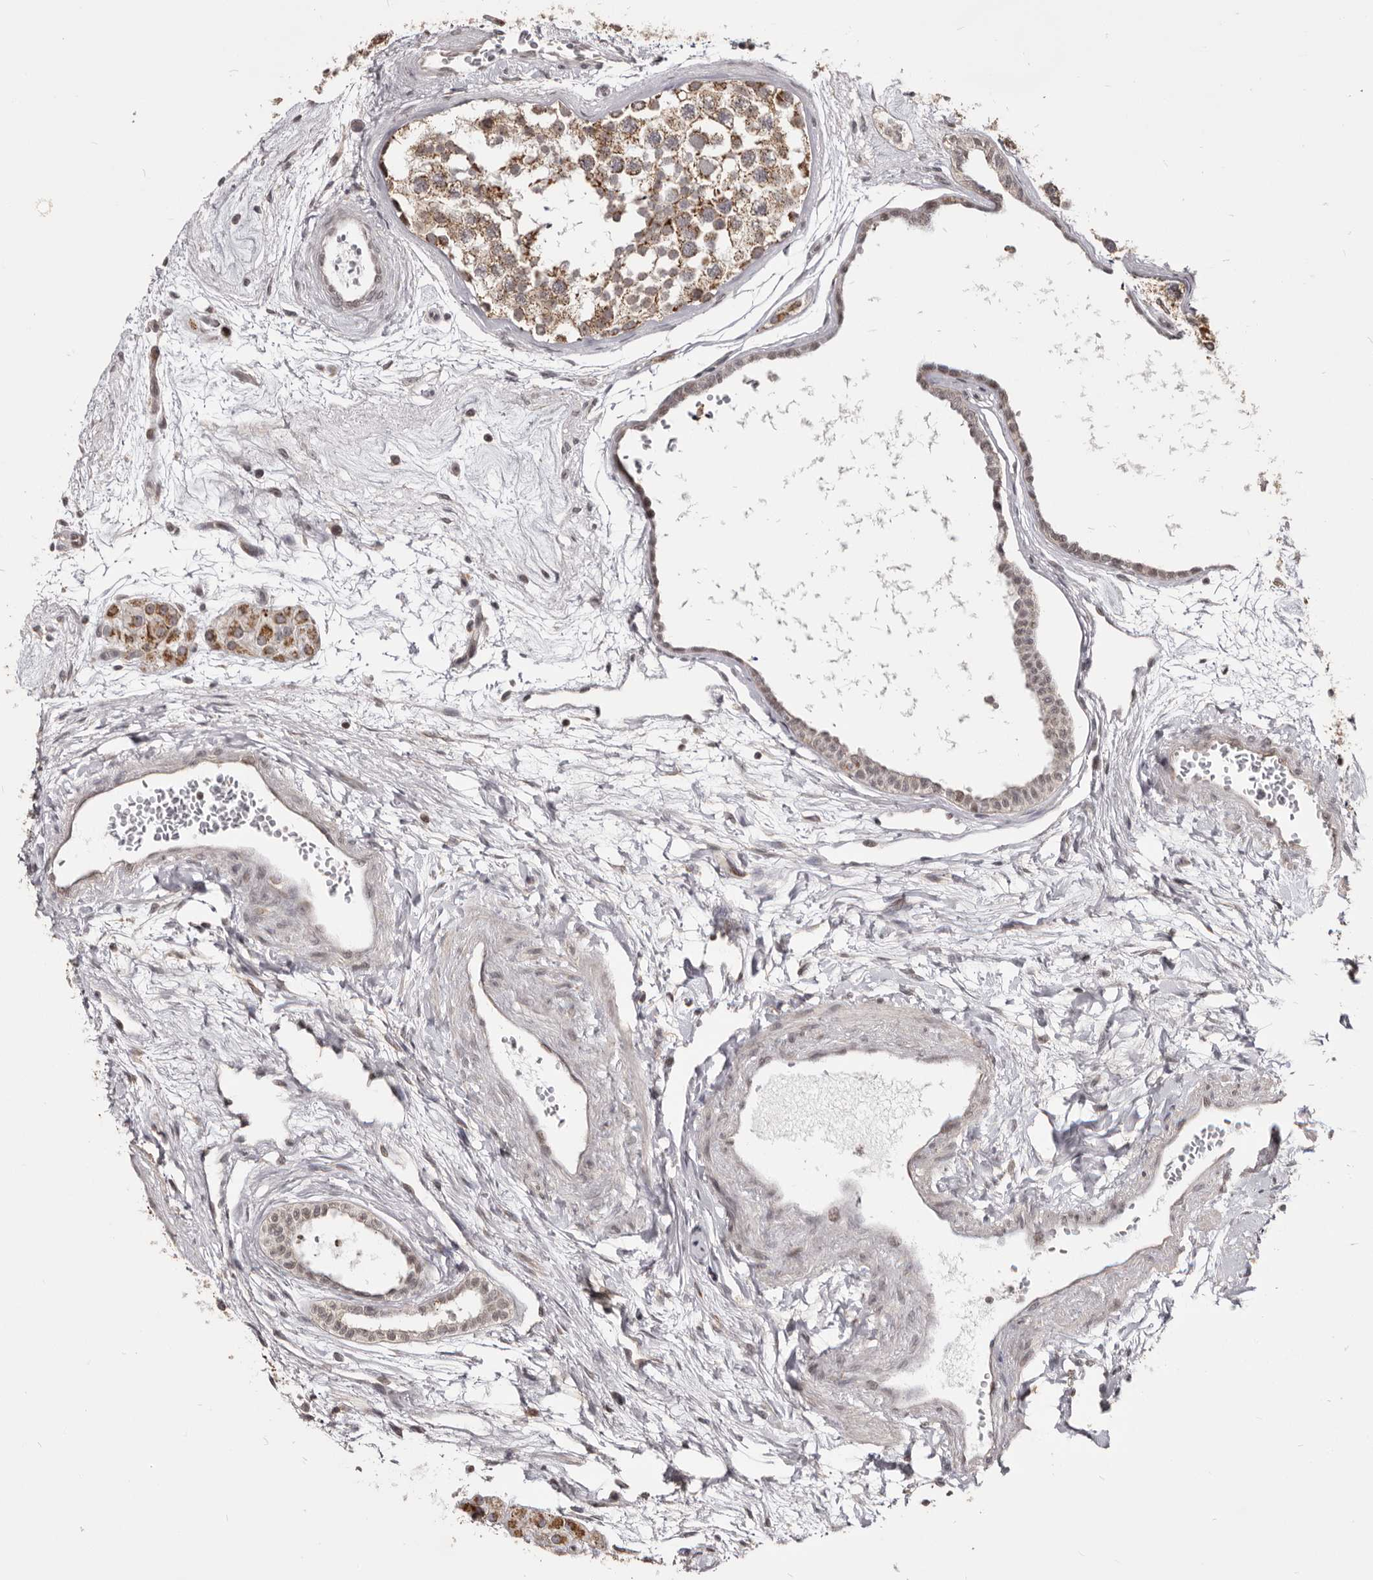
{"staining": {"intensity": "moderate", "quantity": ">75%", "location": "cytoplasmic/membranous"}, "tissue": "testis", "cell_type": "Cells in seminiferous ducts", "image_type": "normal", "snomed": [{"axis": "morphology", "description": "Normal tissue, NOS"}, {"axis": "topography", "description": "Testis"}], "caption": "Protein expression analysis of unremarkable human testis reveals moderate cytoplasmic/membranous expression in approximately >75% of cells in seminiferous ducts.", "gene": "THUMPD1", "patient": {"sex": "male", "age": 56}}